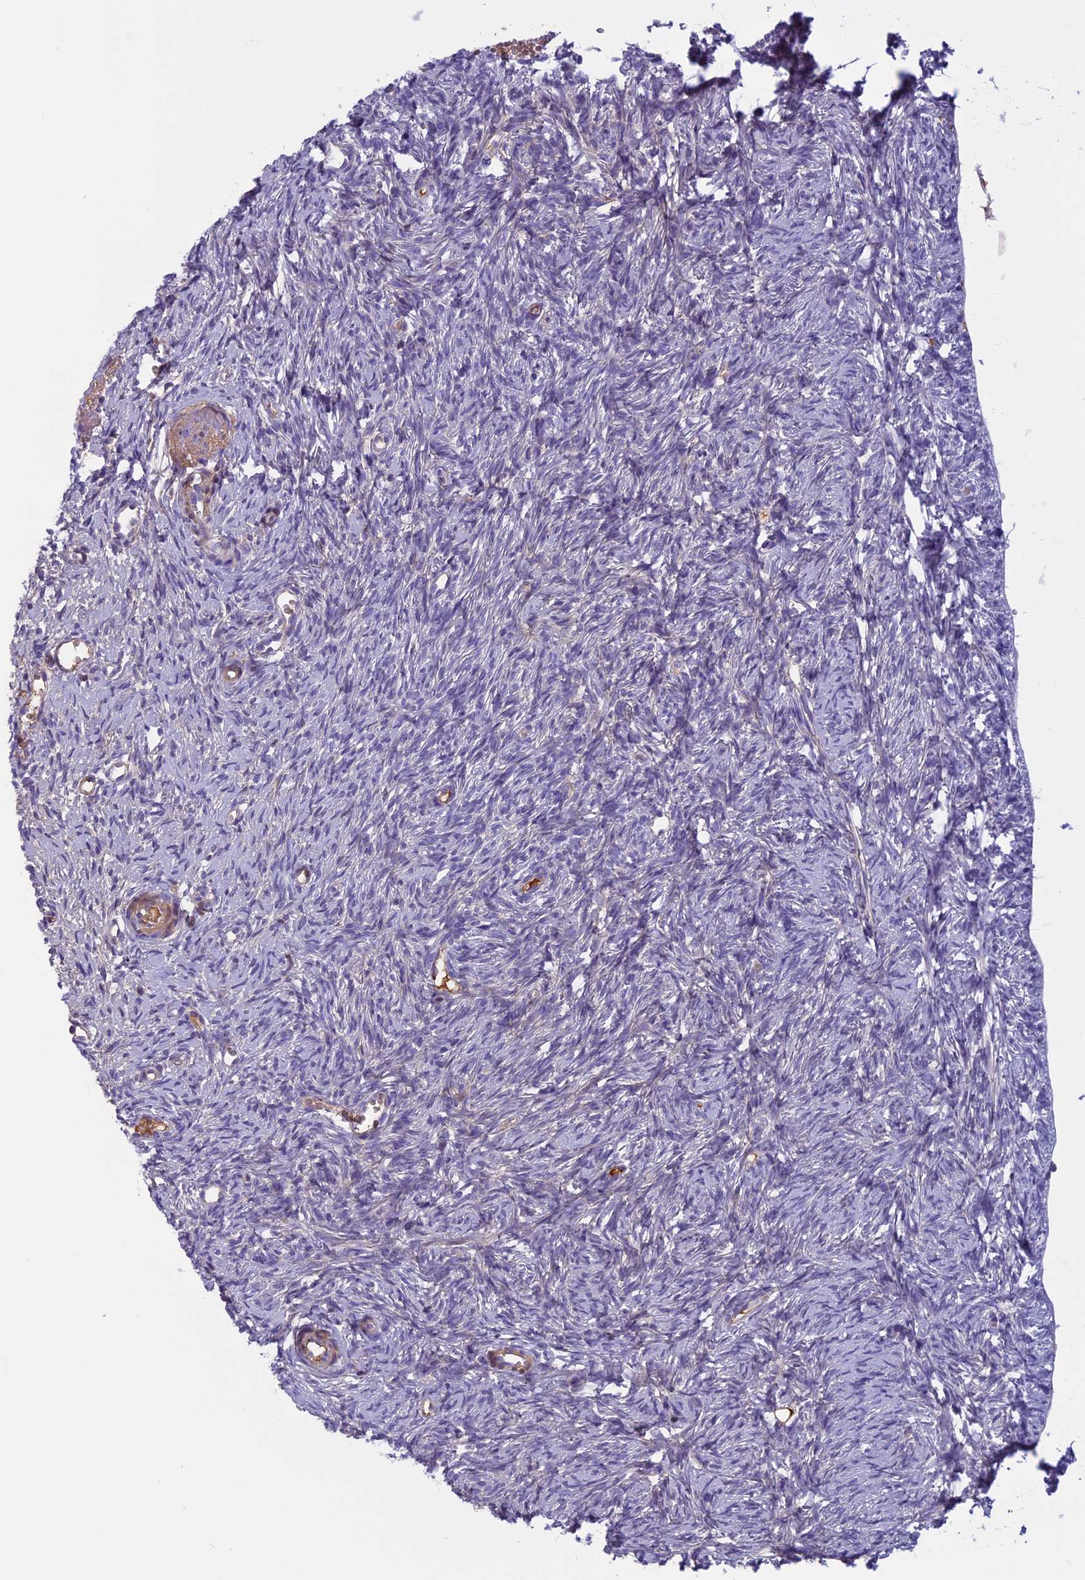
{"staining": {"intensity": "negative", "quantity": "none", "location": "none"}, "tissue": "ovary", "cell_type": "Follicle cells", "image_type": "normal", "snomed": [{"axis": "morphology", "description": "Normal tissue, NOS"}, {"axis": "topography", "description": "Ovary"}], "caption": "Protein analysis of benign ovary exhibits no significant expression in follicle cells.", "gene": "ANGPTL2", "patient": {"sex": "female", "age": 51}}